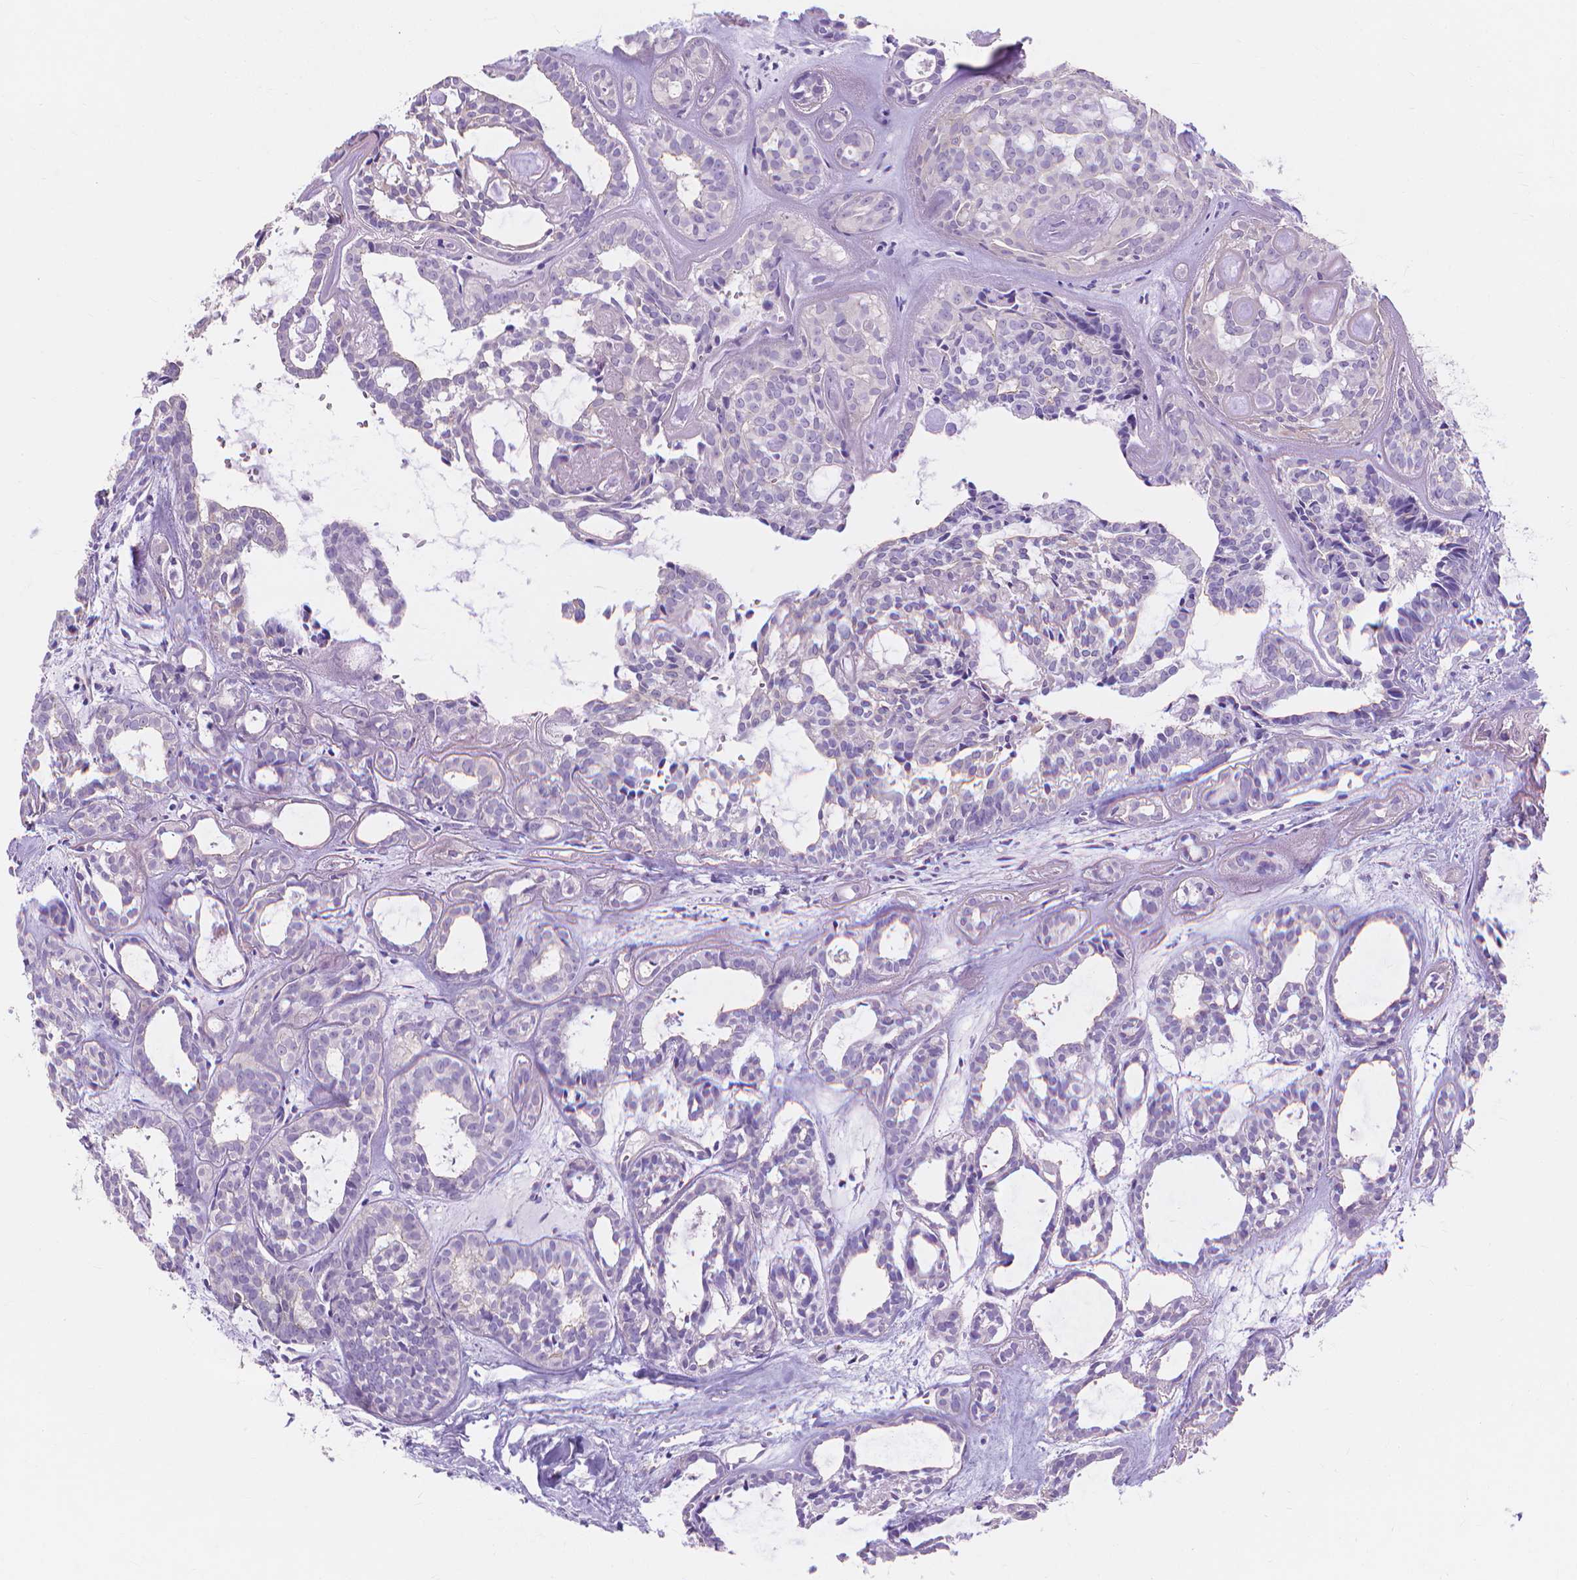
{"staining": {"intensity": "negative", "quantity": "none", "location": "none"}, "tissue": "head and neck cancer", "cell_type": "Tumor cells", "image_type": "cancer", "snomed": [{"axis": "morphology", "description": "Adenocarcinoma, NOS"}, {"axis": "topography", "description": "Head-Neck"}], "caption": "Tumor cells show no significant protein expression in head and neck cancer.", "gene": "MBLAC1", "patient": {"sex": "female", "age": 62}}